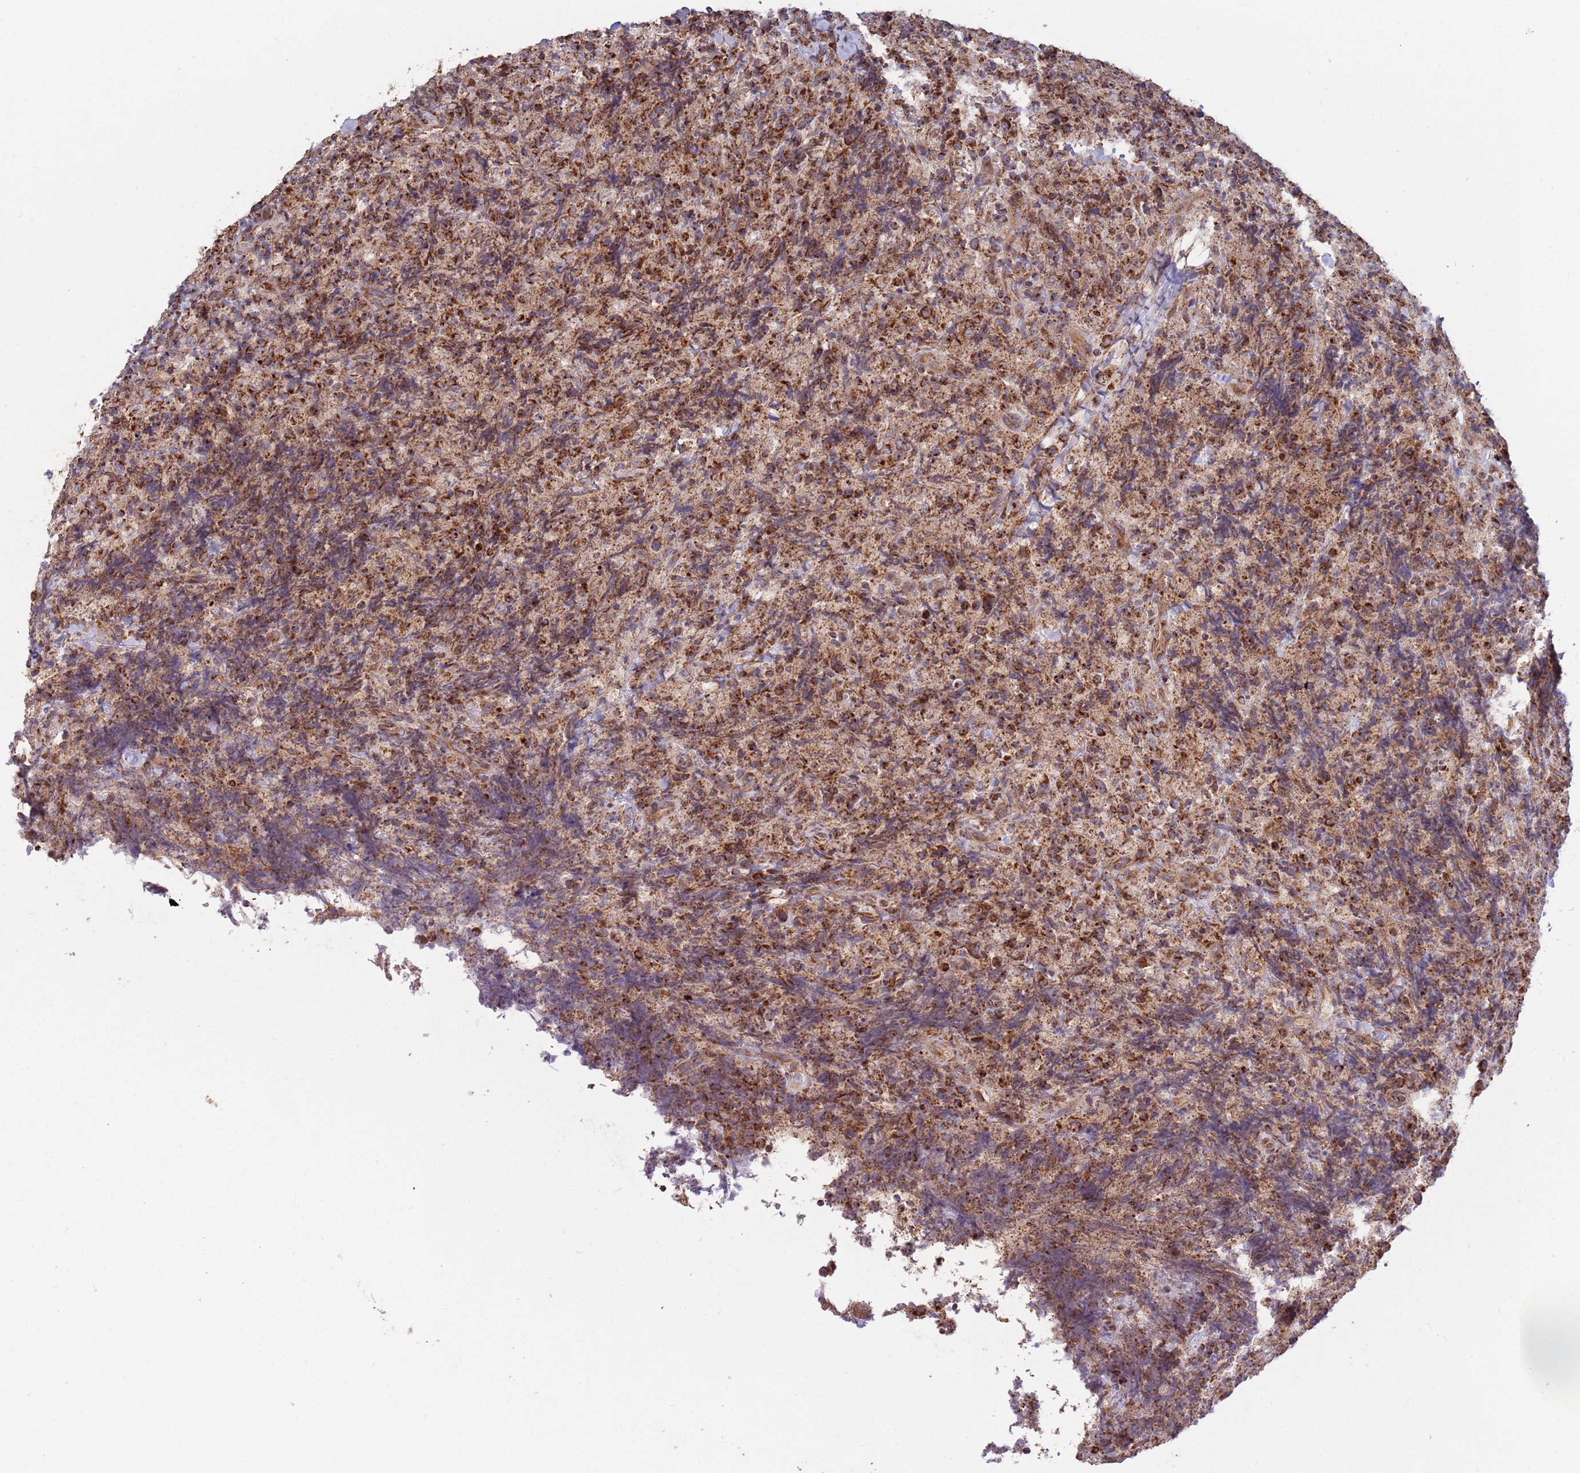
{"staining": {"intensity": "strong", "quantity": "25%-75%", "location": "cytoplasmic/membranous"}, "tissue": "lymphoma", "cell_type": "Tumor cells", "image_type": "cancer", "snomed": [{"axis": "morphology", "description": "Malignant lymphoma, non-Hodgkin's type, High grade"}, {"axis": "topography", "description": "Tonsil"}], "caption": "Immunohistochemical staining of human high-grade malignant lymphoma, non-Hodgkin's type demonstrates high levels of strong cytoplasmic/membranous staining in approximately 25%-75% of tumor cells.", "gene": "ATP5PD", "patient": {"sex": "female", "age": 36}}